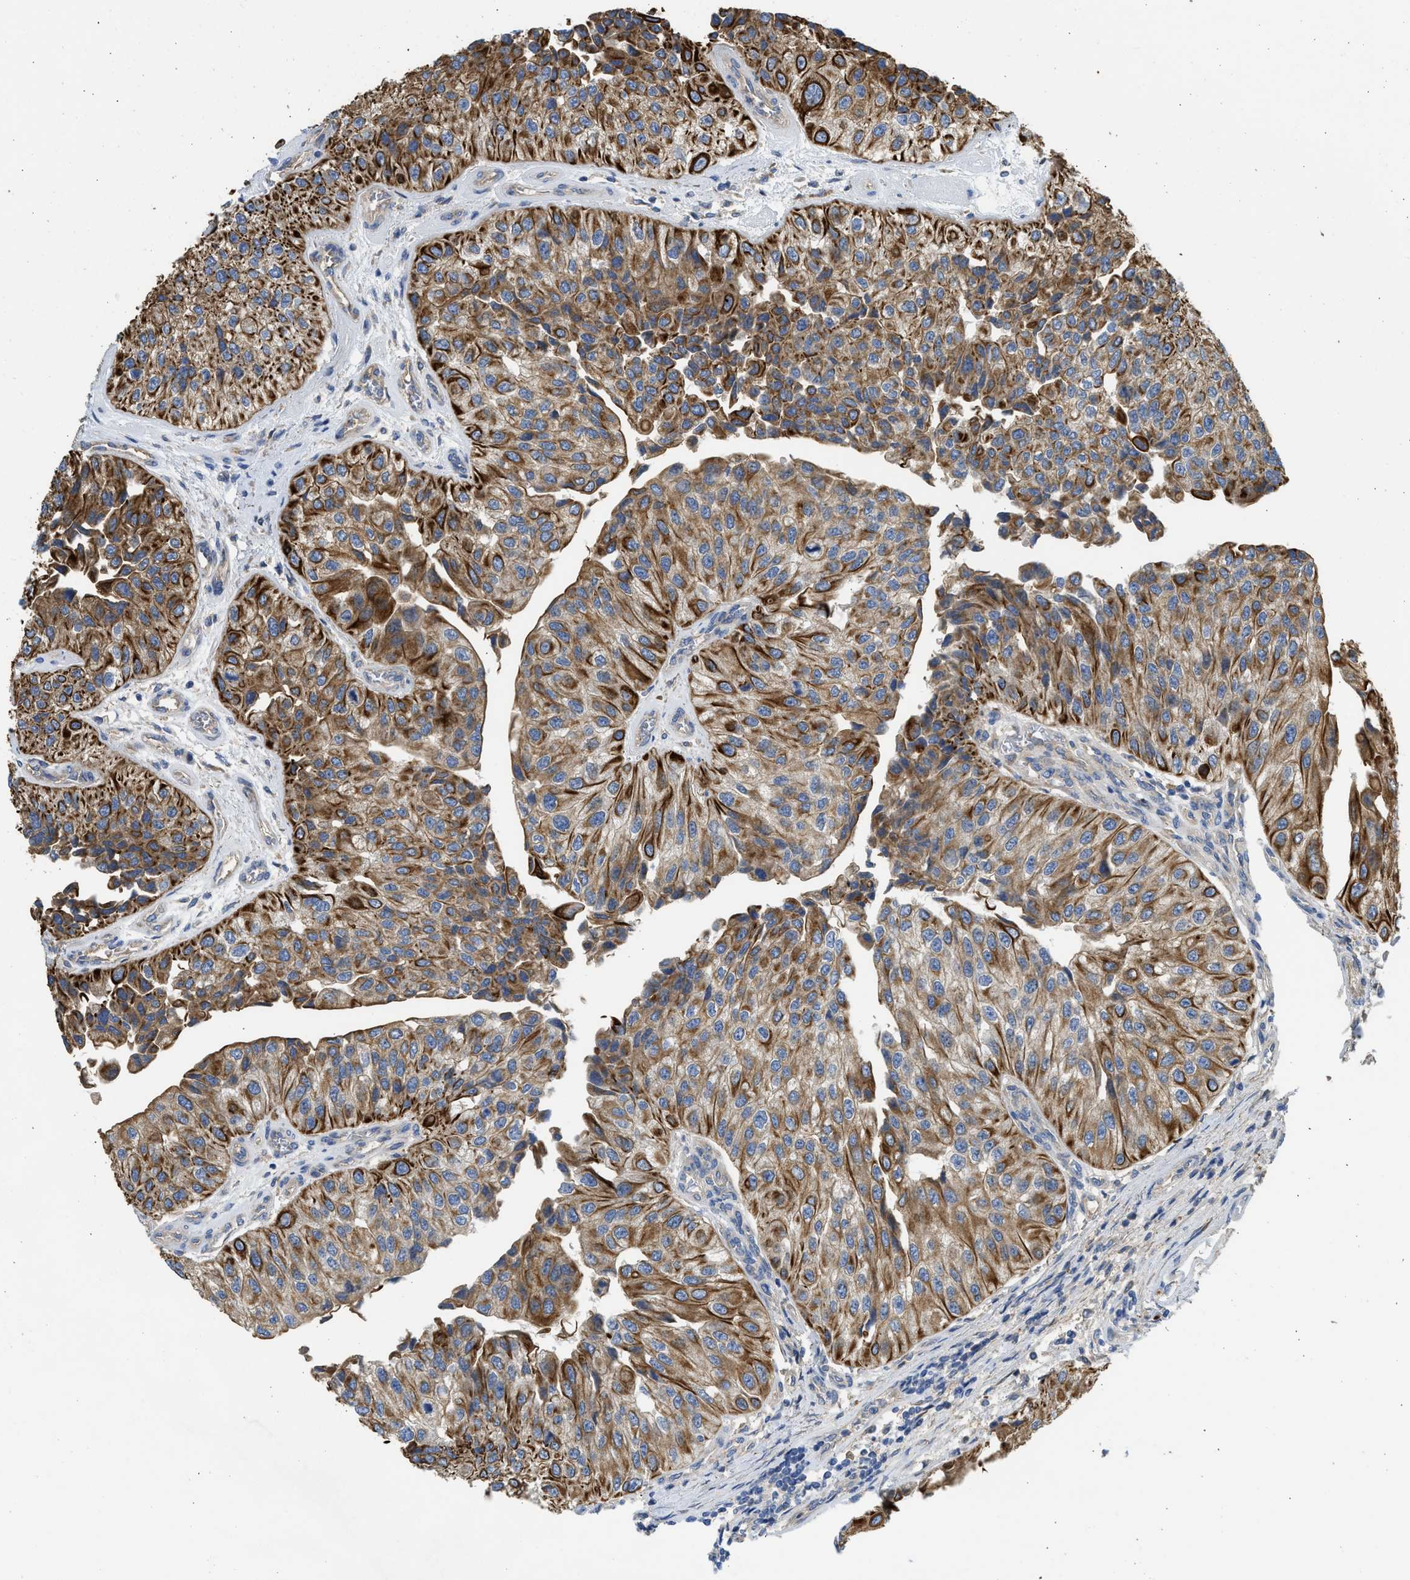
{"staining": {"intensity": "moderate", "quantity": ">75%", "location": "cytoplasmic/membranous"}, "tissue": "urothelial cancer", "cell_type": "Tumor cells", "image_type": "cancer", "snomed": [{"axis": "morphology", "description": "Urothelial carcinoma, High grade"}, {"axis": "topography", "description": "Kidney"}, {"axis": "topography", "description": "Urinary bladder"}], "caption": "Protein staining of urothelial cancer tissue shows moderate cytoplasmic/membranous expression in approximately >75% of tumor cells. (DAB (3,3'-diaminobenzidine) = brown stain, brightfield microscopy at high magnification).", "gene": "CSRNP2", "patient": {"sex": "male", "age": 77}}